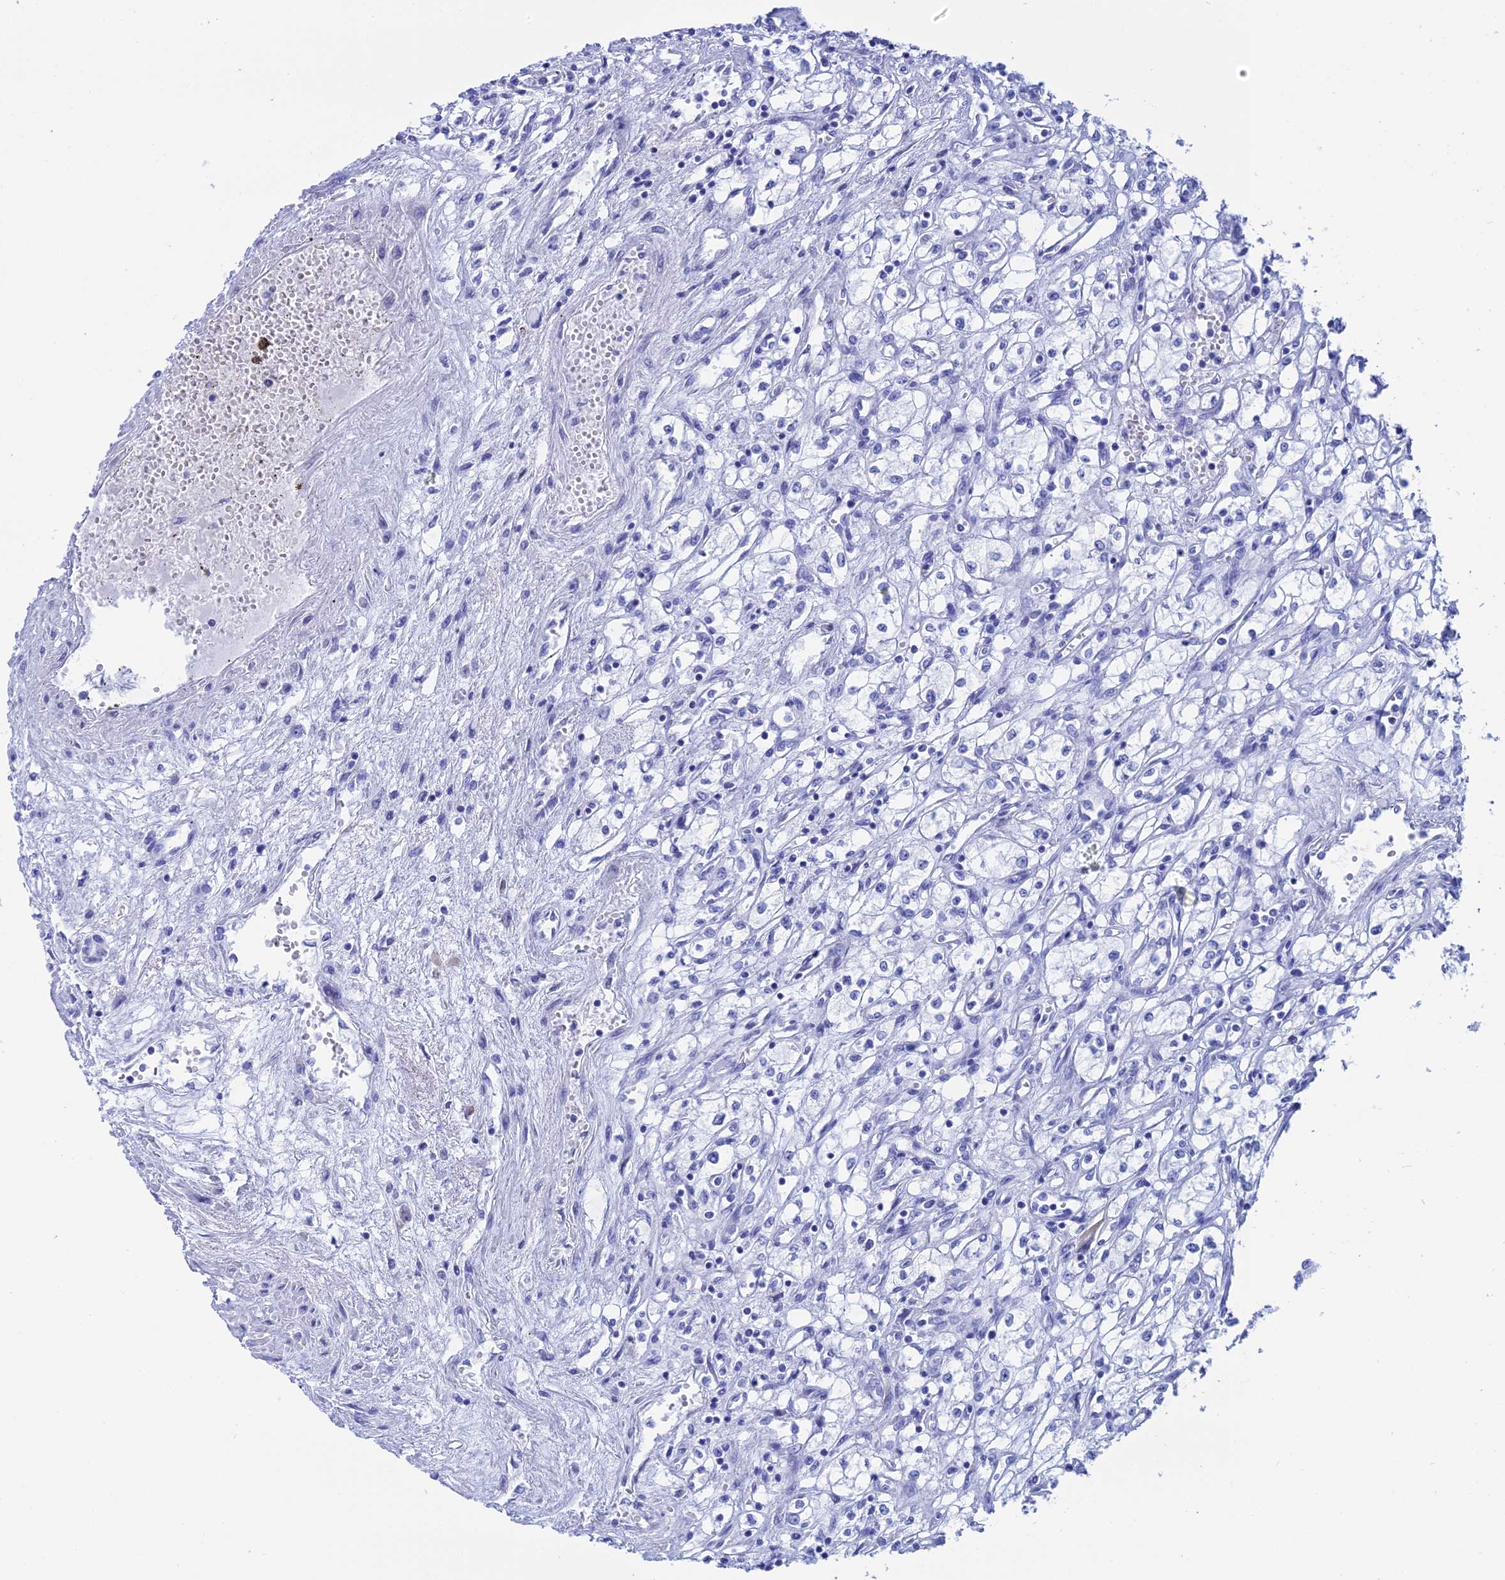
{"staining": {"intensity": "negative", "quantity": "none", "location": "none"}, "tissue": "renal cancer", "cell_type": "Tumor cells", "image_type": "cancer", "snomed": [{"axis": "morphology", "description": "Adenocarcinoma, NOS"}, {"axis": "topography", "description": "Kidney"}], "caption": "Photomicrograph shows no protein positivity in tumor cells of renal cancer tissue.", "gene": "TEX101", "patient": {"sex": "male", "age": 59}}